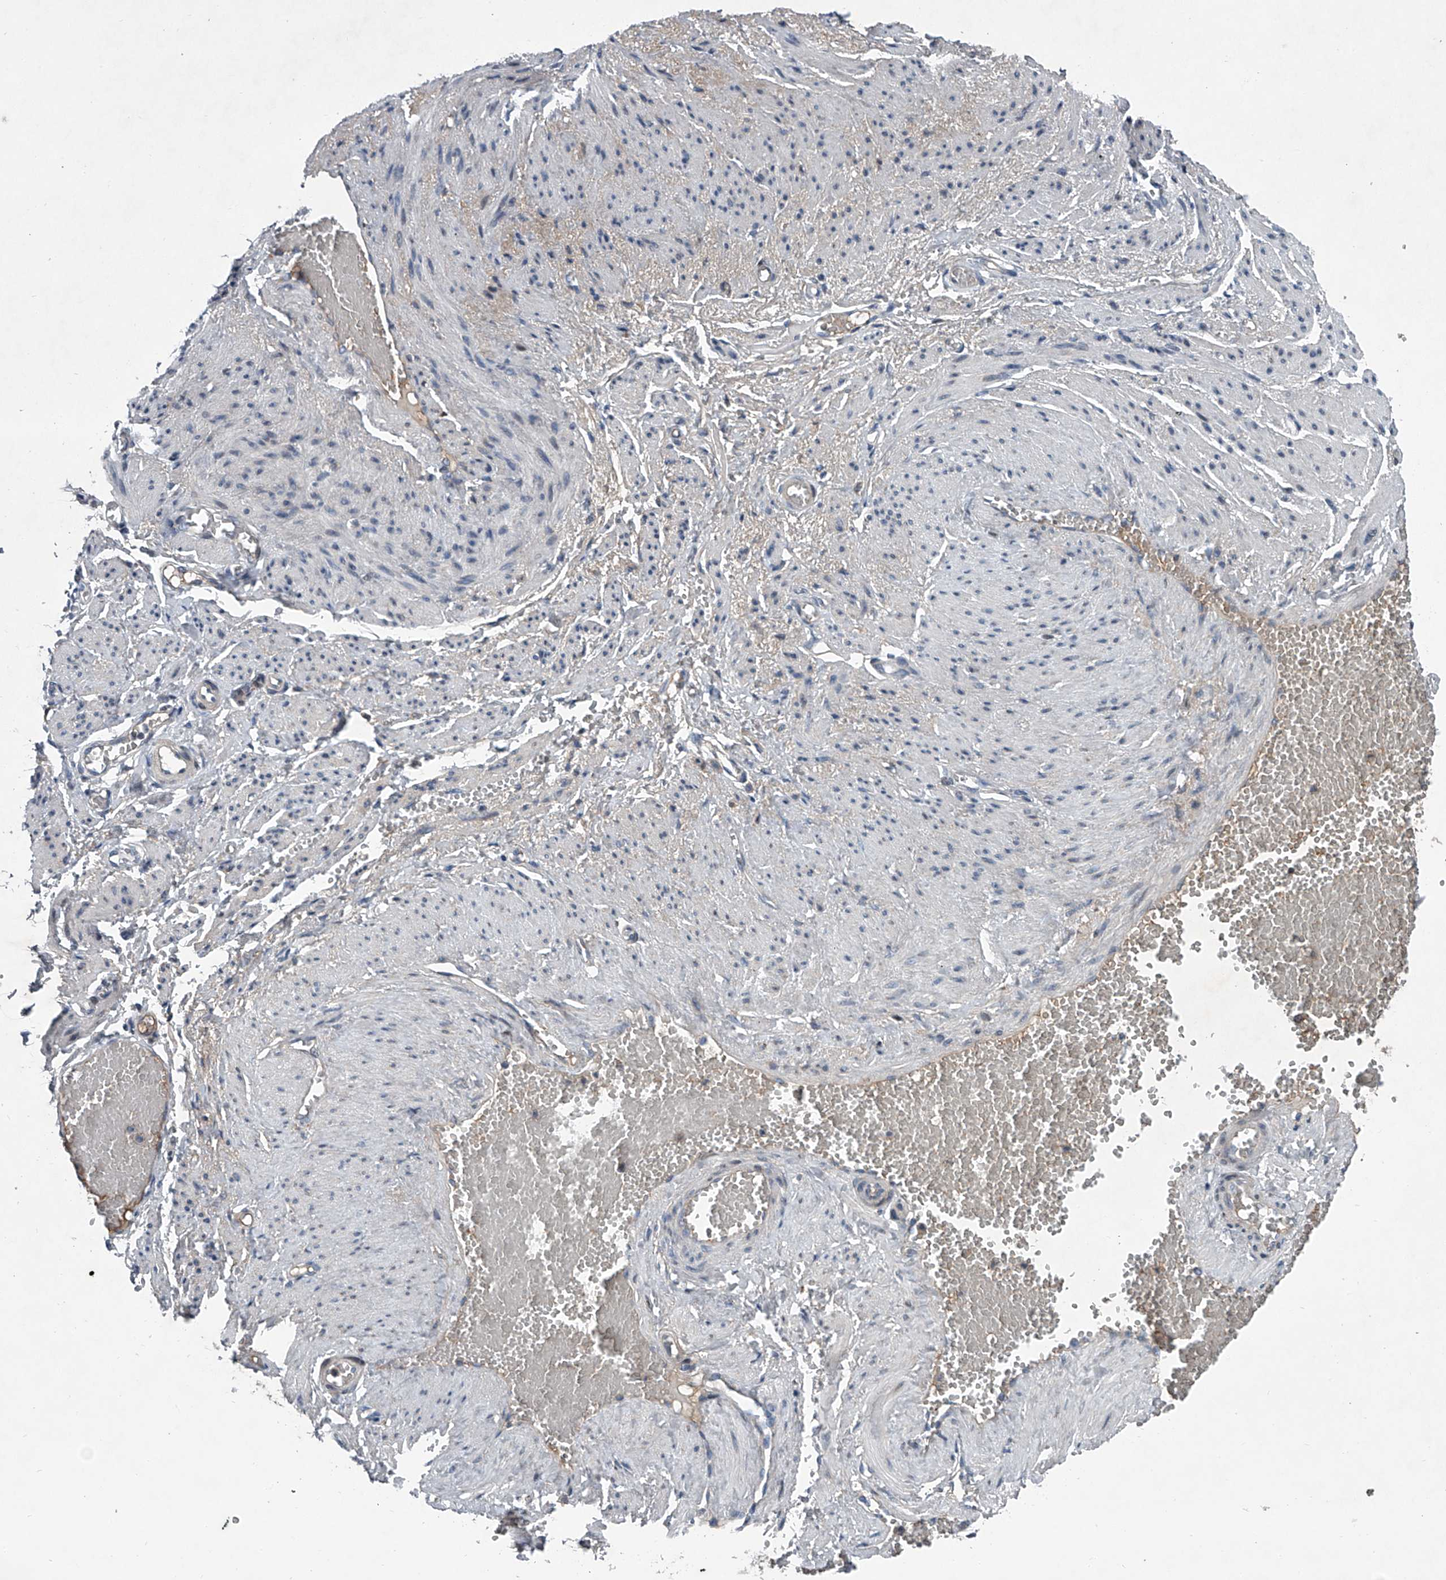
{"staining": {"intensity": "weak", "quantity": "25%-75%", "location": "cytoplasmic/membranous"}, "tissue": "adipose tissue", "cell_type": "Adipocytes", "image_type": "normal", "snomed": [{"axis": "morphology", "description": "Normal tissue, NOS"}, {"axis": "topography", "description": "Smooth muscle"}, {"axis": "topography", "description": "Peripheral nerve tissue"}], "caption": "Adipose tissue stained for a protein reveals weak cytoplasmic/membranous positivity in adipocytes.", "gene": "ABCG1", "patient": {"sex": "female", "age": 39}}